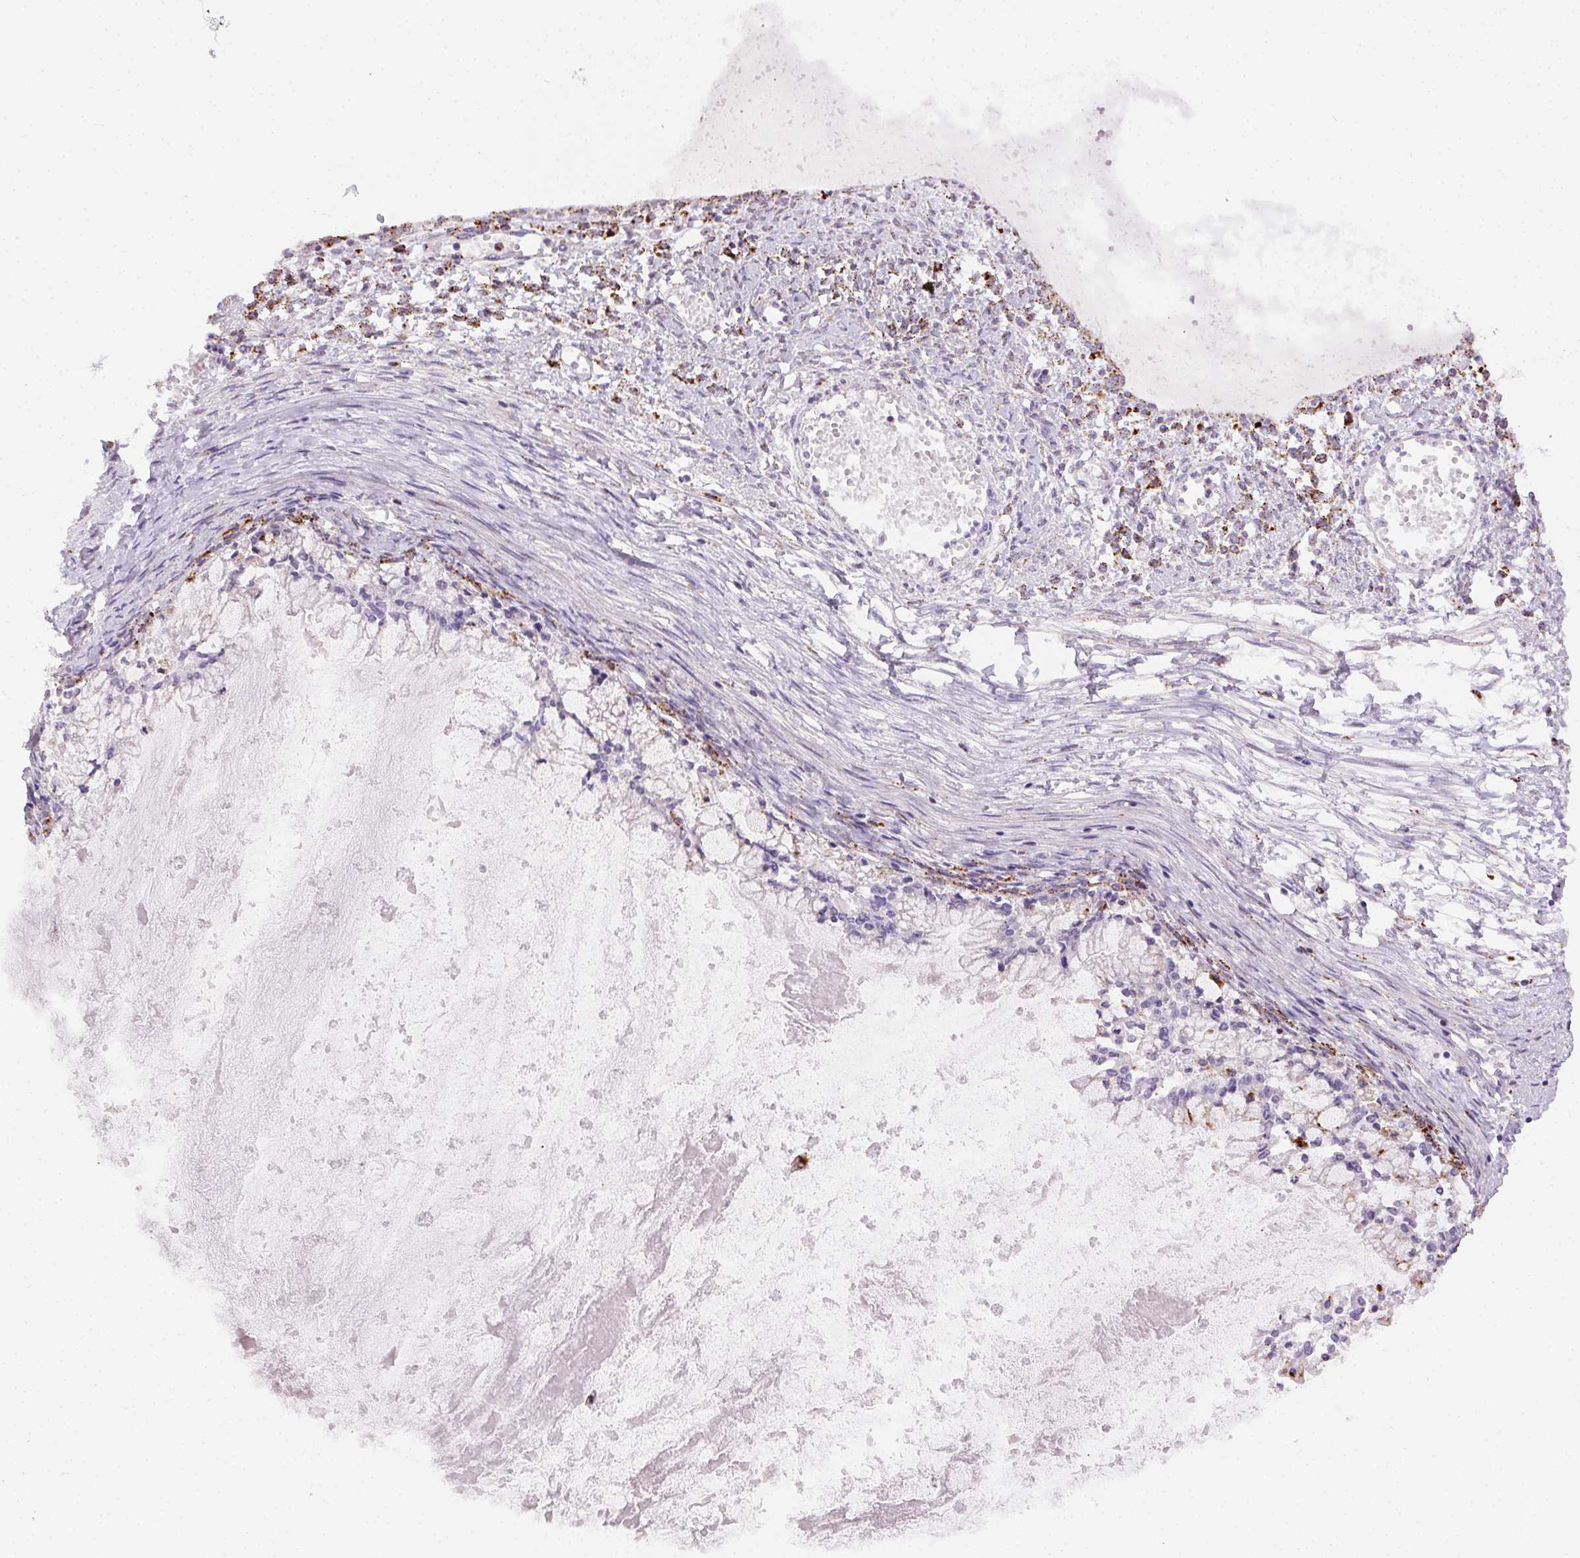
{"staining": {"intensity": "weak", "quantity": "<25%", "location": "cytoplasmic/membranous"}, "tissue": "ovarian cancer", "cell_type": "Tumor cells", "image_type": "cancer", "snomed": [{"axis": "morphology", "description": "Cystadenocarcinoma, mucinous, NOS"}, {"axis": "topography", "description": "Ovary"}], "caption": "Immunohistochemistry (IHC) of mucinous cystadenocarcinoma (ovarian) reveals no expression in tumor cells. (Stains: DAB IHC with hematoxylin counter stain, Microscopy: brightfield microscopy at high magnification).", "gene": "SCPEP1", "patient": {"sex": "female", "age": 67}}